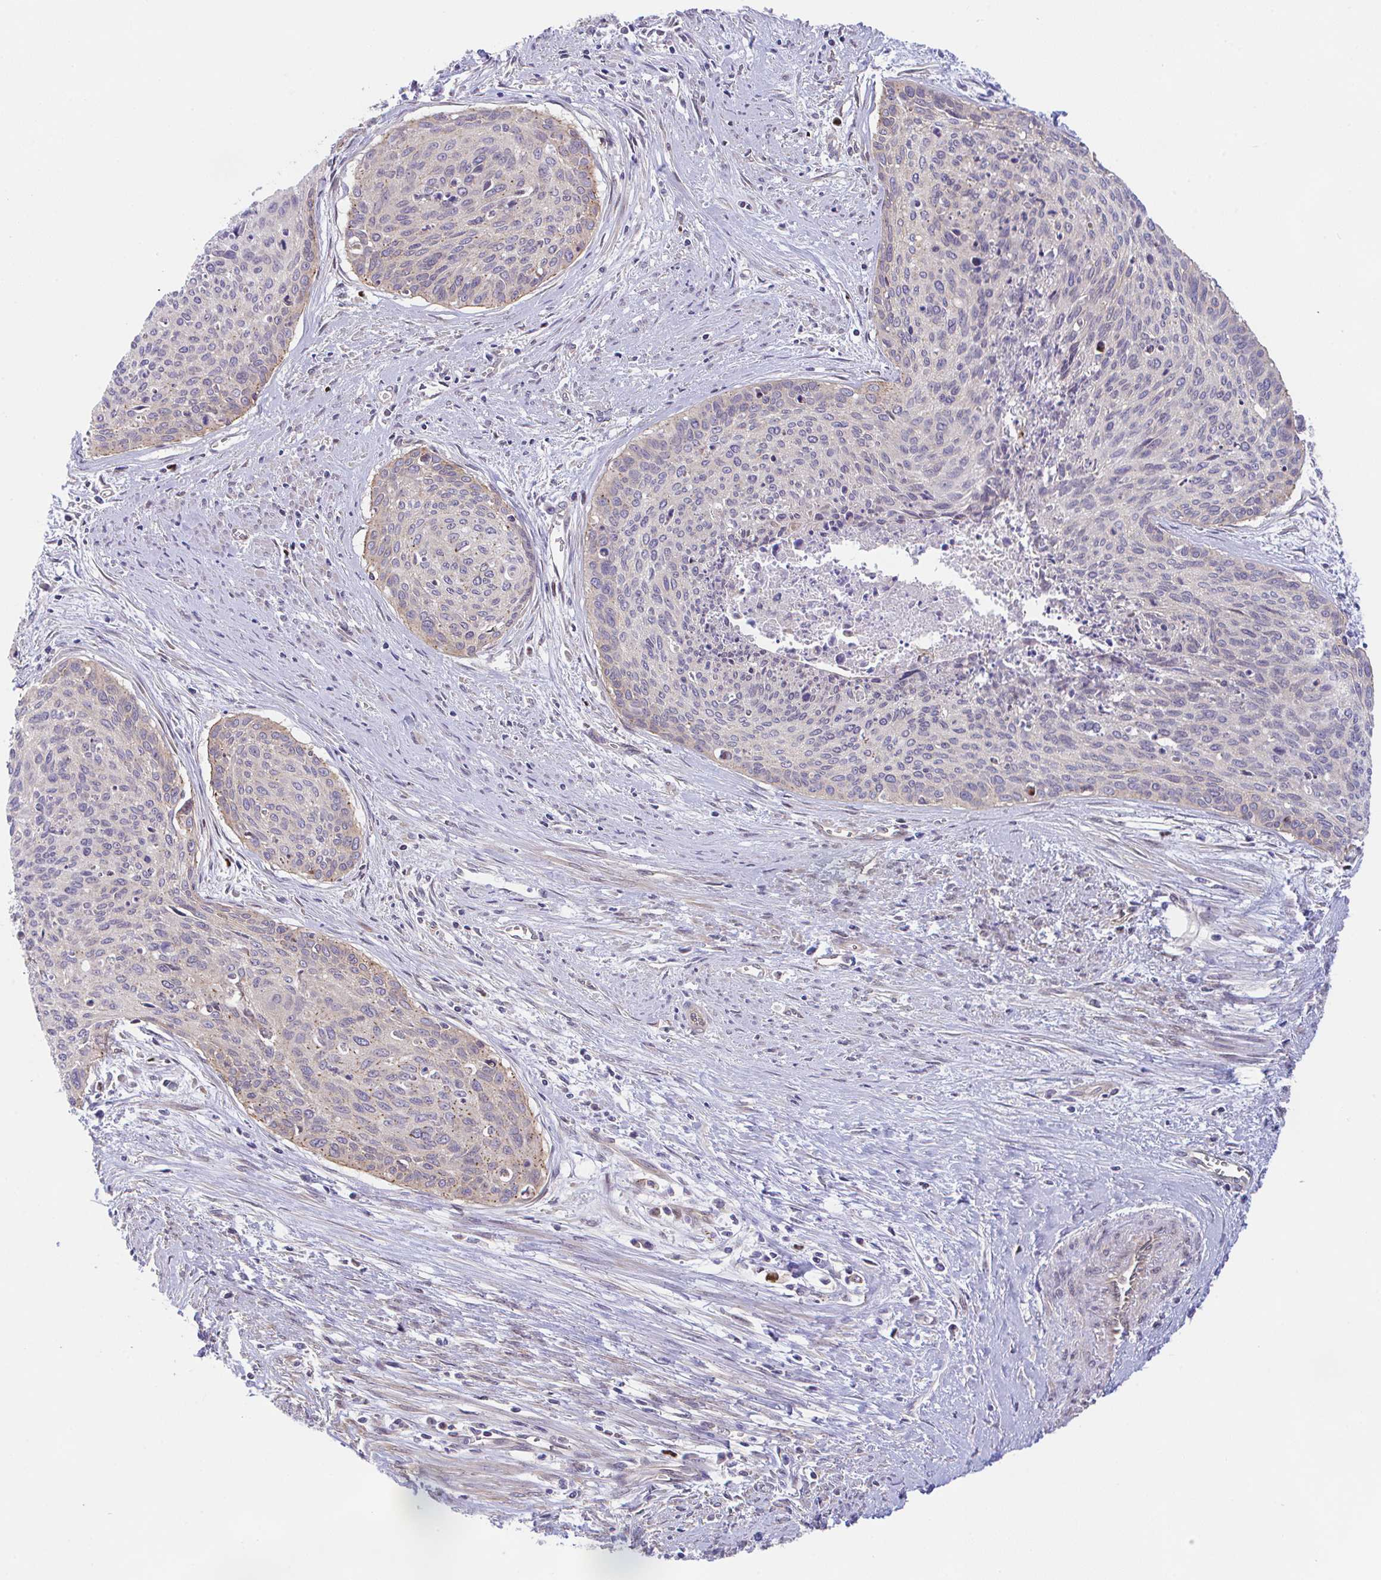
{"staining": {"intensity": "negative", "quantity": "none", "location": "none"}, "tissue": "cervical cancer", "cell_type": "Tumor cells", "image_type": "cancer", "snomed": [{"axis": "morphology", "description": "Squamous cell carcinoma, NOS"}, {"axis": "topography", "description": "Cervix"}], "caption": "Protein analysis of squamous cell carcinoma (cervical) reveals no significant staining in tumor cells.", "gene": "ZBED3", "patient": {"sex": "female", "age": 55}}